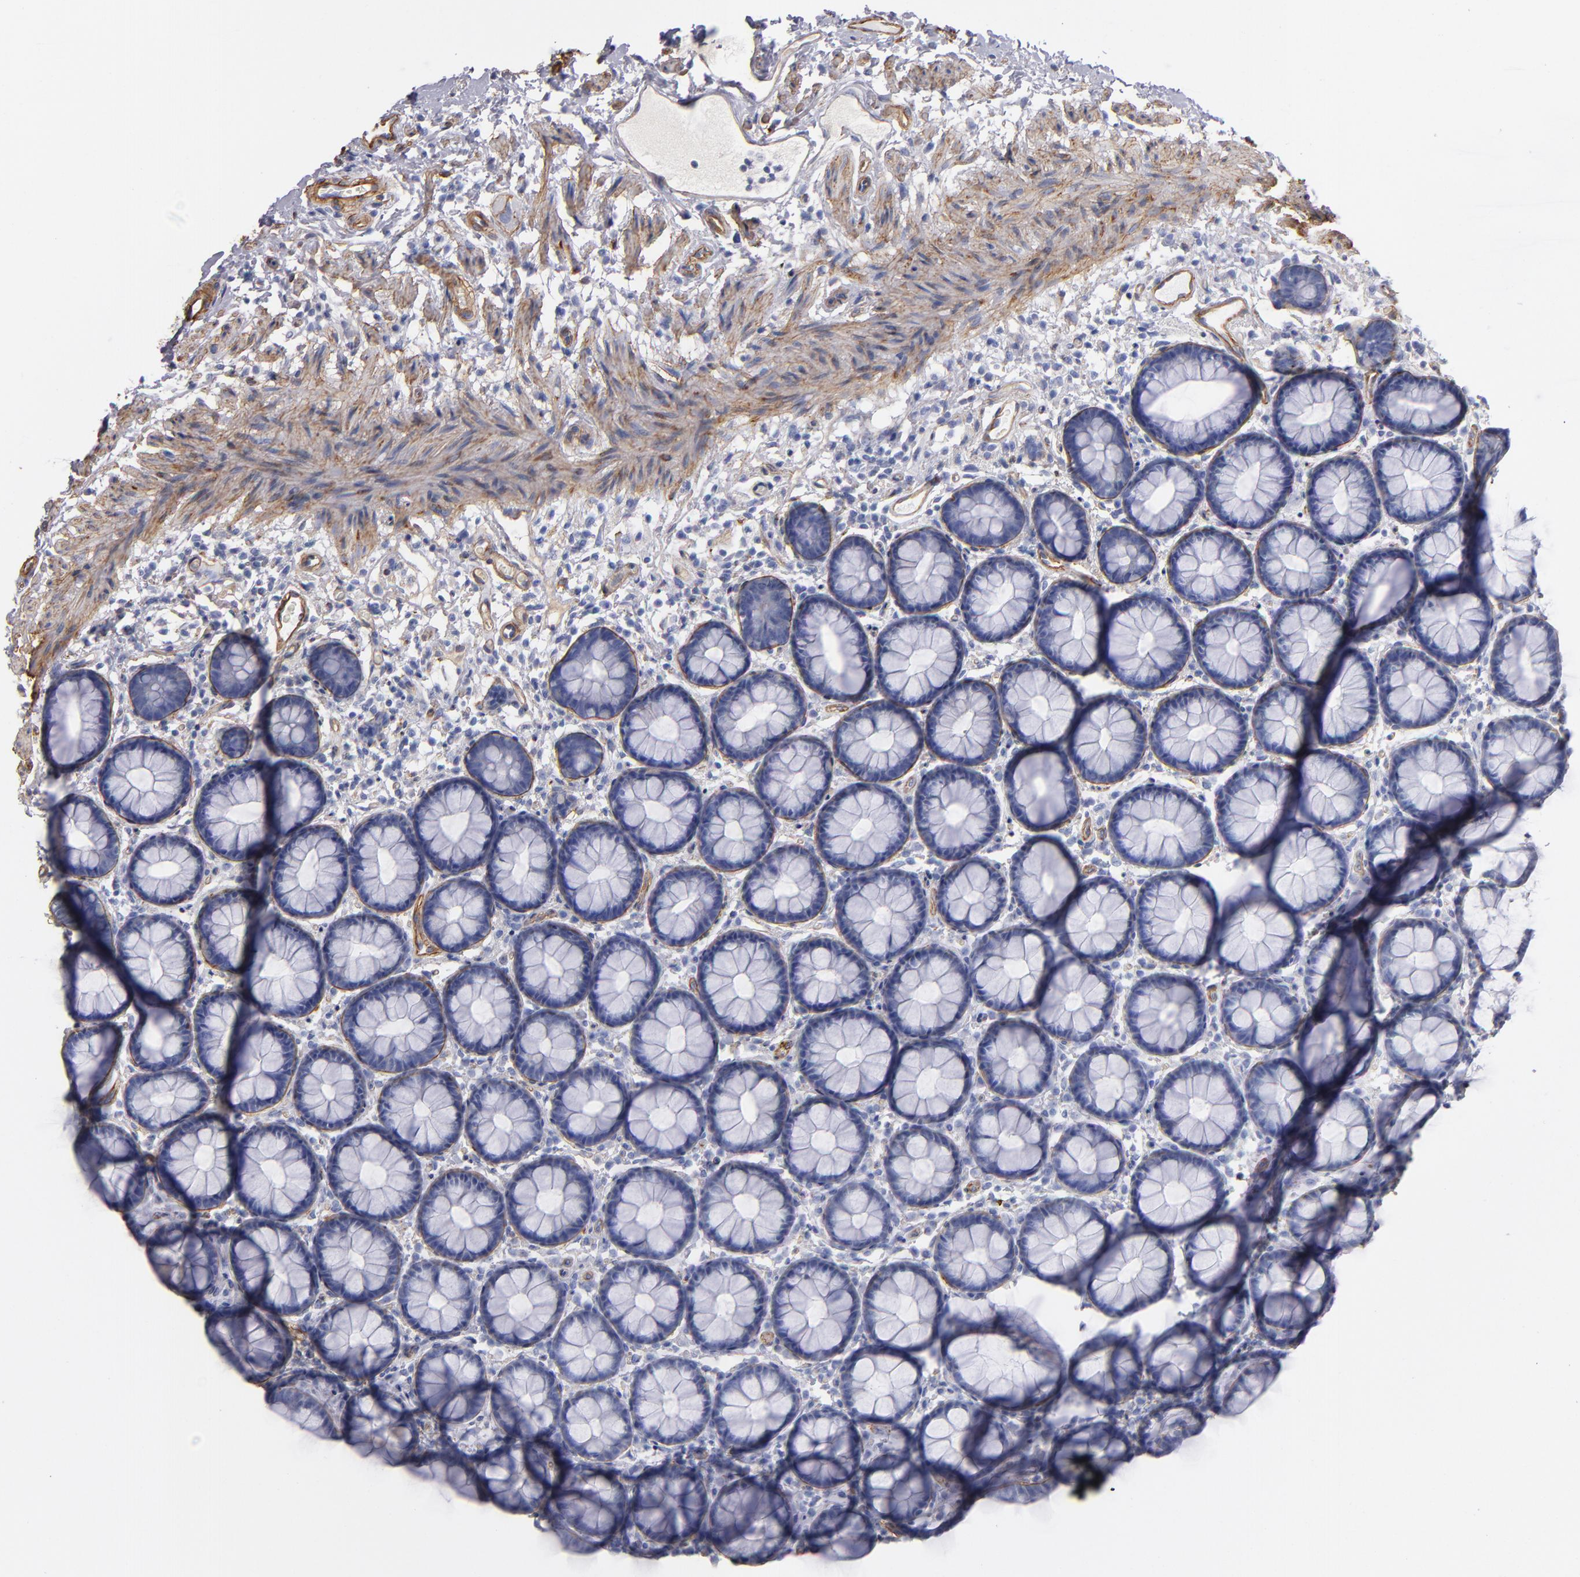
{"staining": {"intensity": "moderate", "quantity": "<25%", "location": "cytoplasmic/membranous"}, "tissue": "rectum", "cell_type": "Glandular cells", "image_type": "normal", "snomed": [{"axis": "morphology", "description": "Normal tissue, NOS"}, {"axis": "topography", "description": "Rectum"}], "caption": "Brown immunohistochemical staining in benign human rectum exhibits moderate cytoplasmic/membranous staining in approximately <25% of glandular cells. (Brightfield microscopy of DAB IHC at high magnification).", "gene": "LAMC1", "patient": {"sex": "male", "age": 92}}